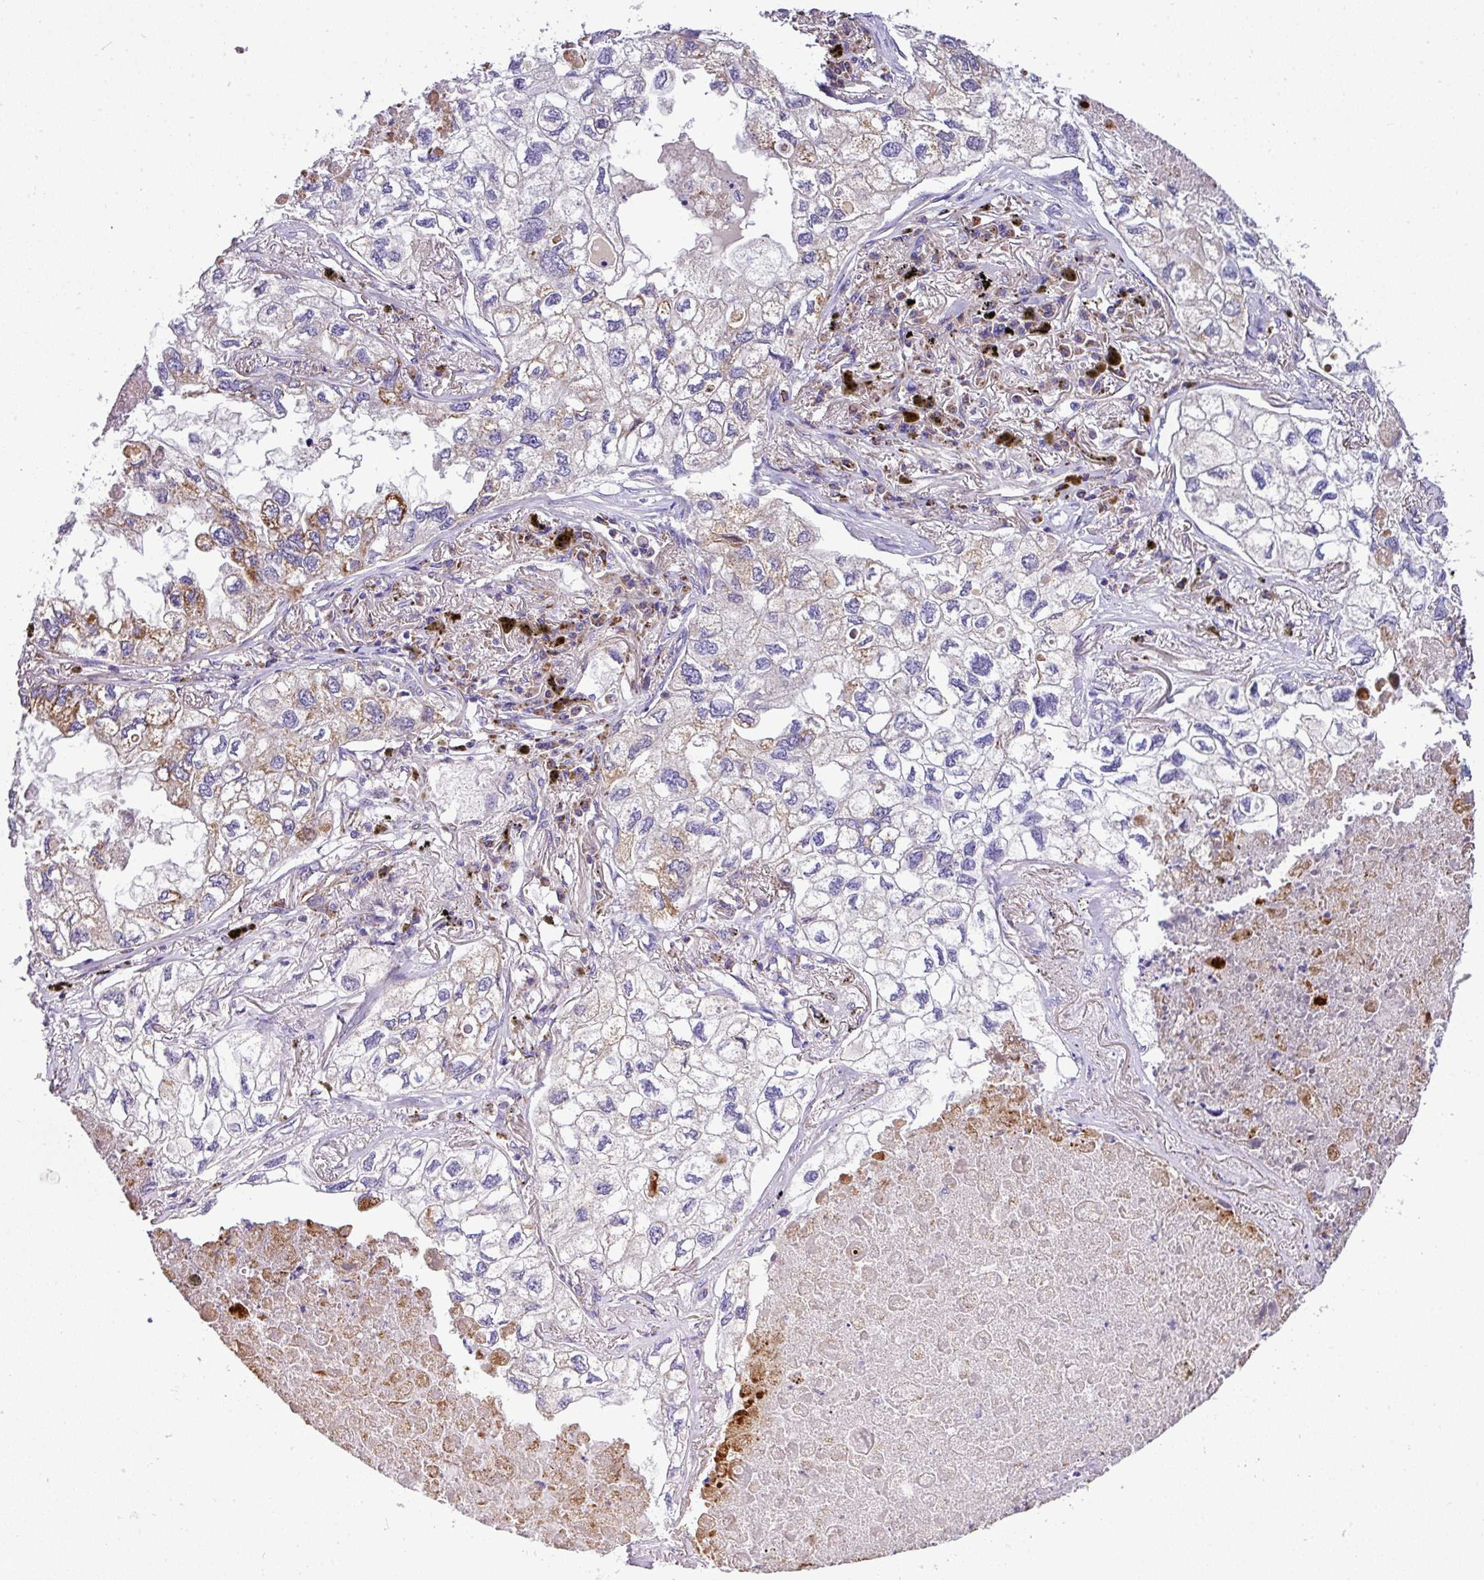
{"staining": {"intensity": "moderate", "quantity": "<25%", "location": "cytoplasmic/membranous"}, "tissue": "lung cancer", "cell_type": "Tumor cells", "image_type": "cancer", "snomed": [{"axis": "morphology", "description": "Adenocarcinoma, NOS"}, {"axis": "topography", "description": "Lung"}], "caption": "High-power microscopy captured an immunohistochemistry micrograph of adenocarcinoma (lung), revealing moderate cytoplasmic/membranous staining in about <25% of tumor cells.", "gene": "ANXA2R", "patient": {"sex": "male", "age": 65}}